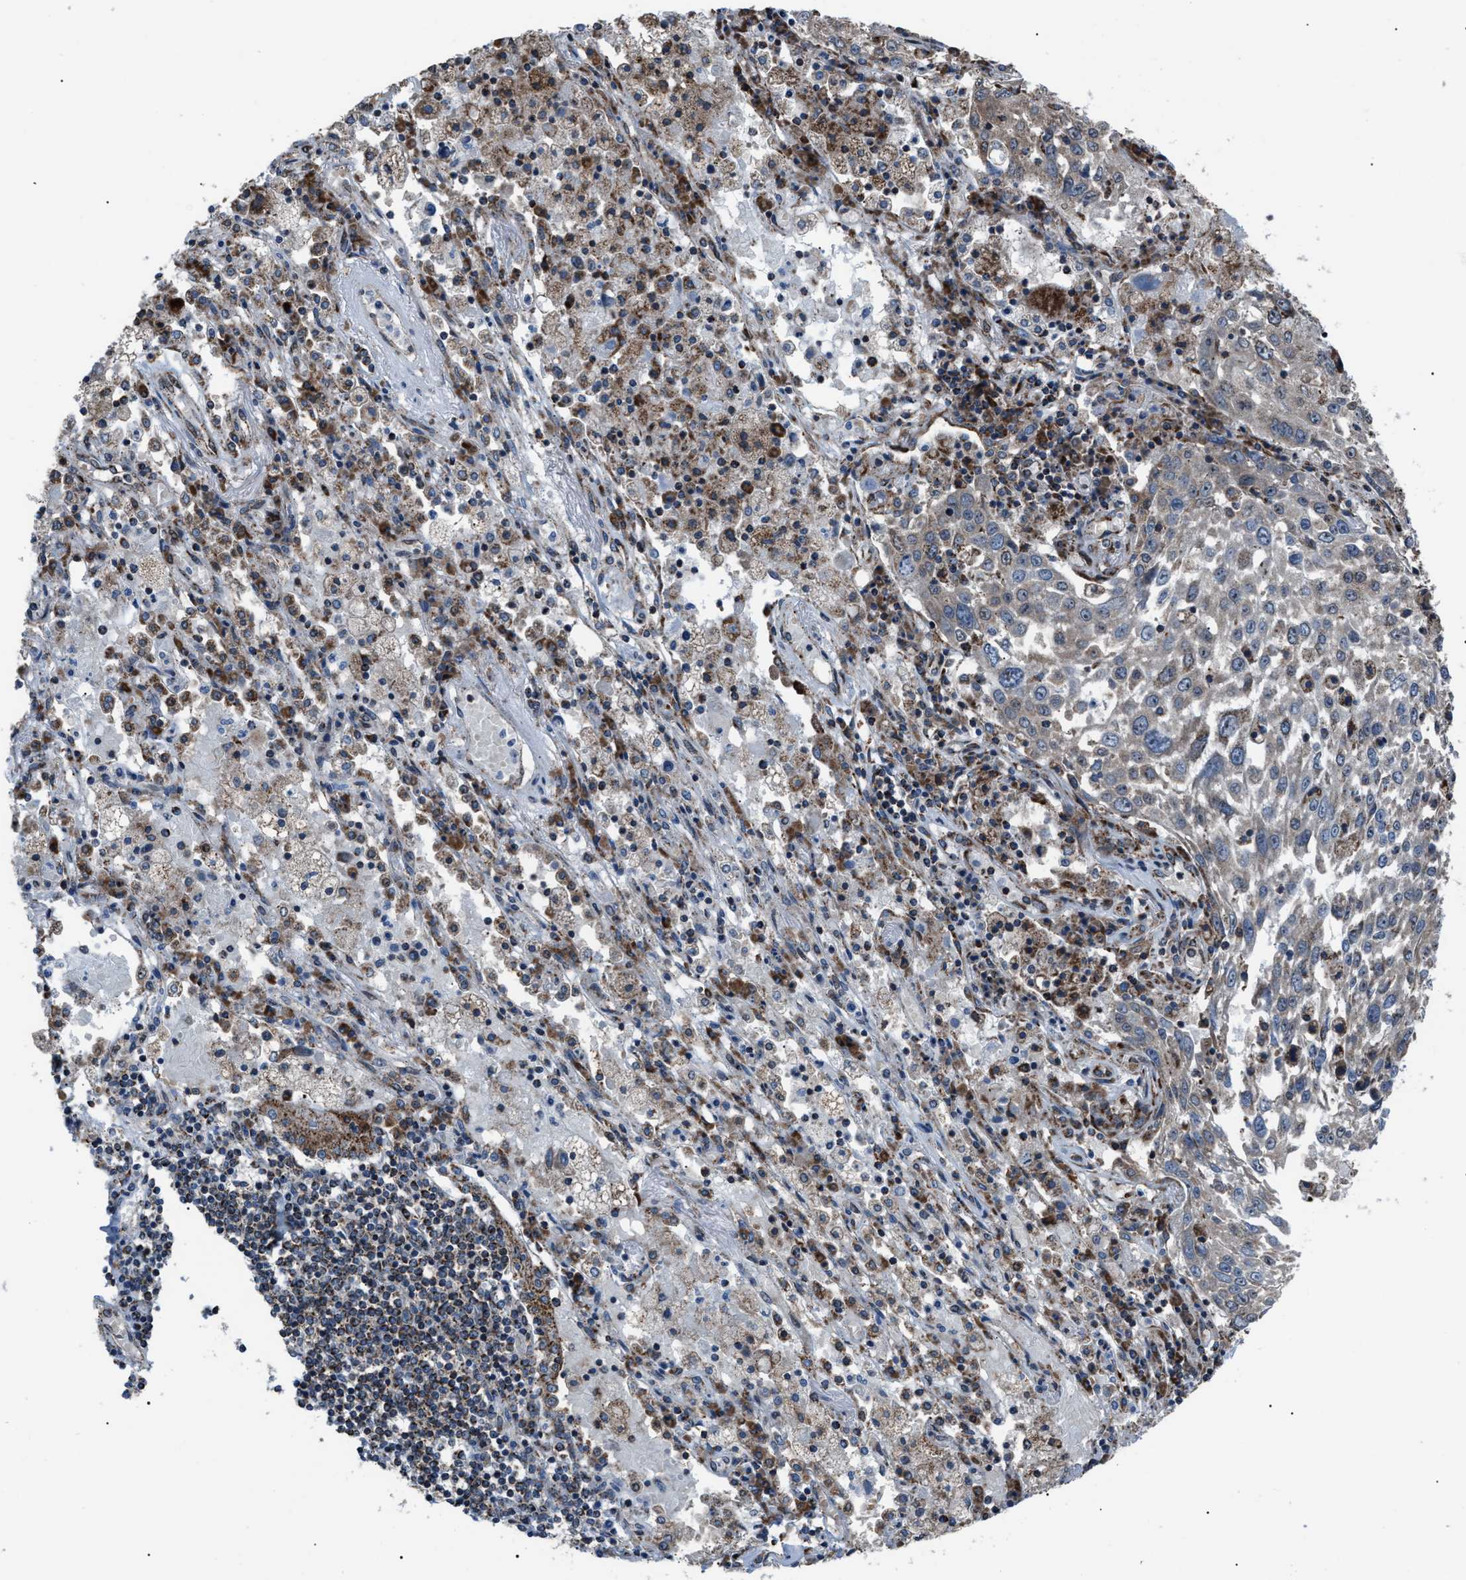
{"staining": {"intensity": "weak", "quantity": "<25%", "location": "cytoplasmic/membranous"}, "tissue": "lung cancer", "cell_type": "Tumor cells", "image_type": "cancer", "snomed": [{"axis": "morphology", "description": "Squamous cell carcinoma, NOS"}, {"axis": "topography", "description": "Lung"}], "caption": "Lung cancer (squamous cell carcinoma) was stained to show a protein in brown. There is no significant expression in tumor cells. (DAB immunohistochemistry (IHC) with hematoxylin counter stain).", "gene": "AGO2", "patient": {"sex": "male", "age": 65}}